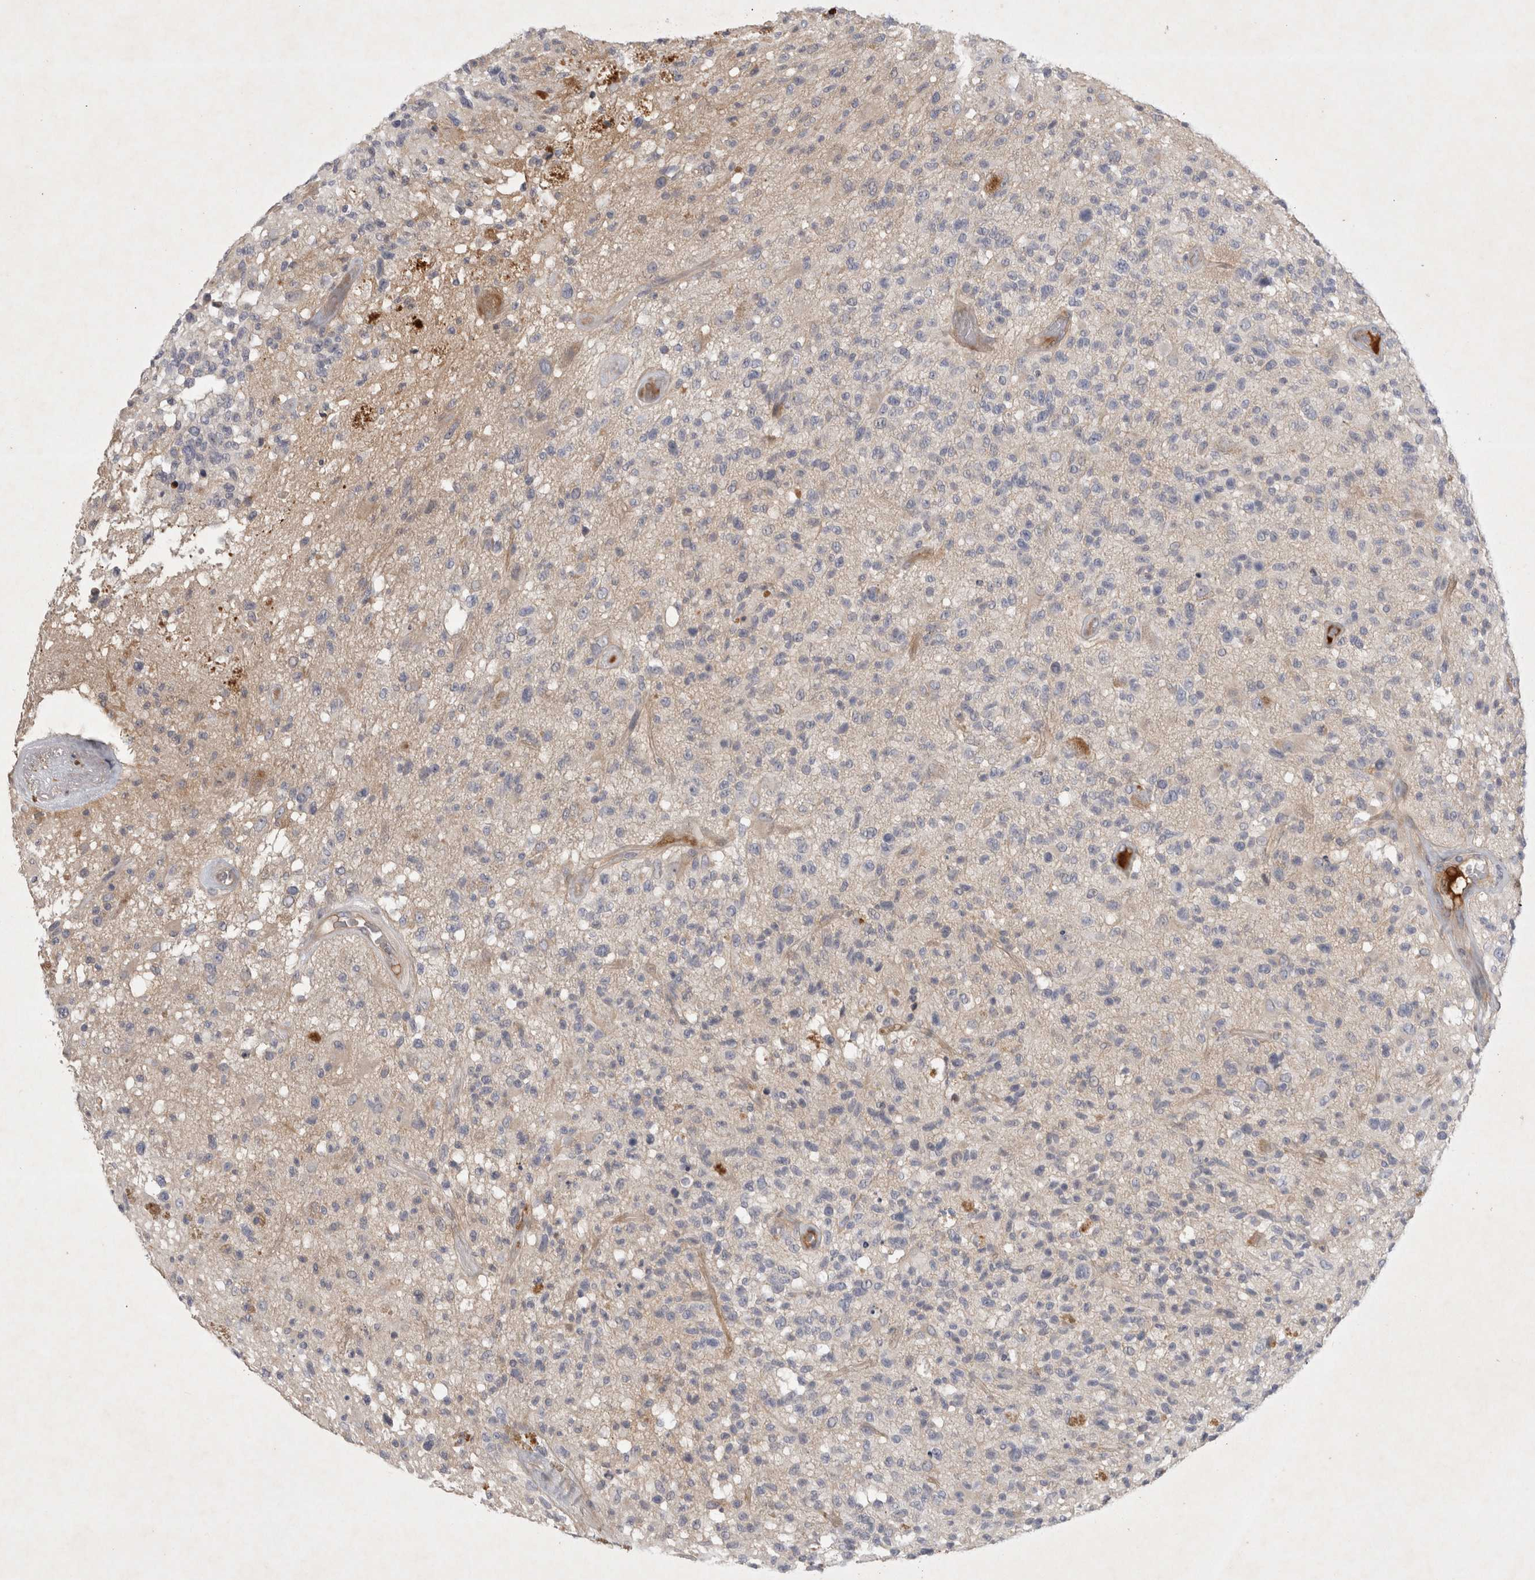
{"staining": {"intensity": "negative", "quantity": "none", "location": "none"}, "tissue": "glioma", "cell_type": "Tumor cells", "image_type": "cancer", "snomed": [{"axis": "morphology", "description": "Glioma, malignant, High grade"}, {"axis": "morphology", "description": "Glioblastoma, NOS"}, {"axis": "topography", "description": "Brain"}], "caption": "A high-resolution photomicrograph shows immunohistochemistry (IHC) staining of glioblastoma, which demonstrates no significant positivity in tumor cells. (DAB (3,3'-diaminobenzidine) immunohistochemistry (IHC) visualized using brightfield microscopy, high magnification).", "gene": "BZW2", "patient": {"sex": "male", "age": 60}}